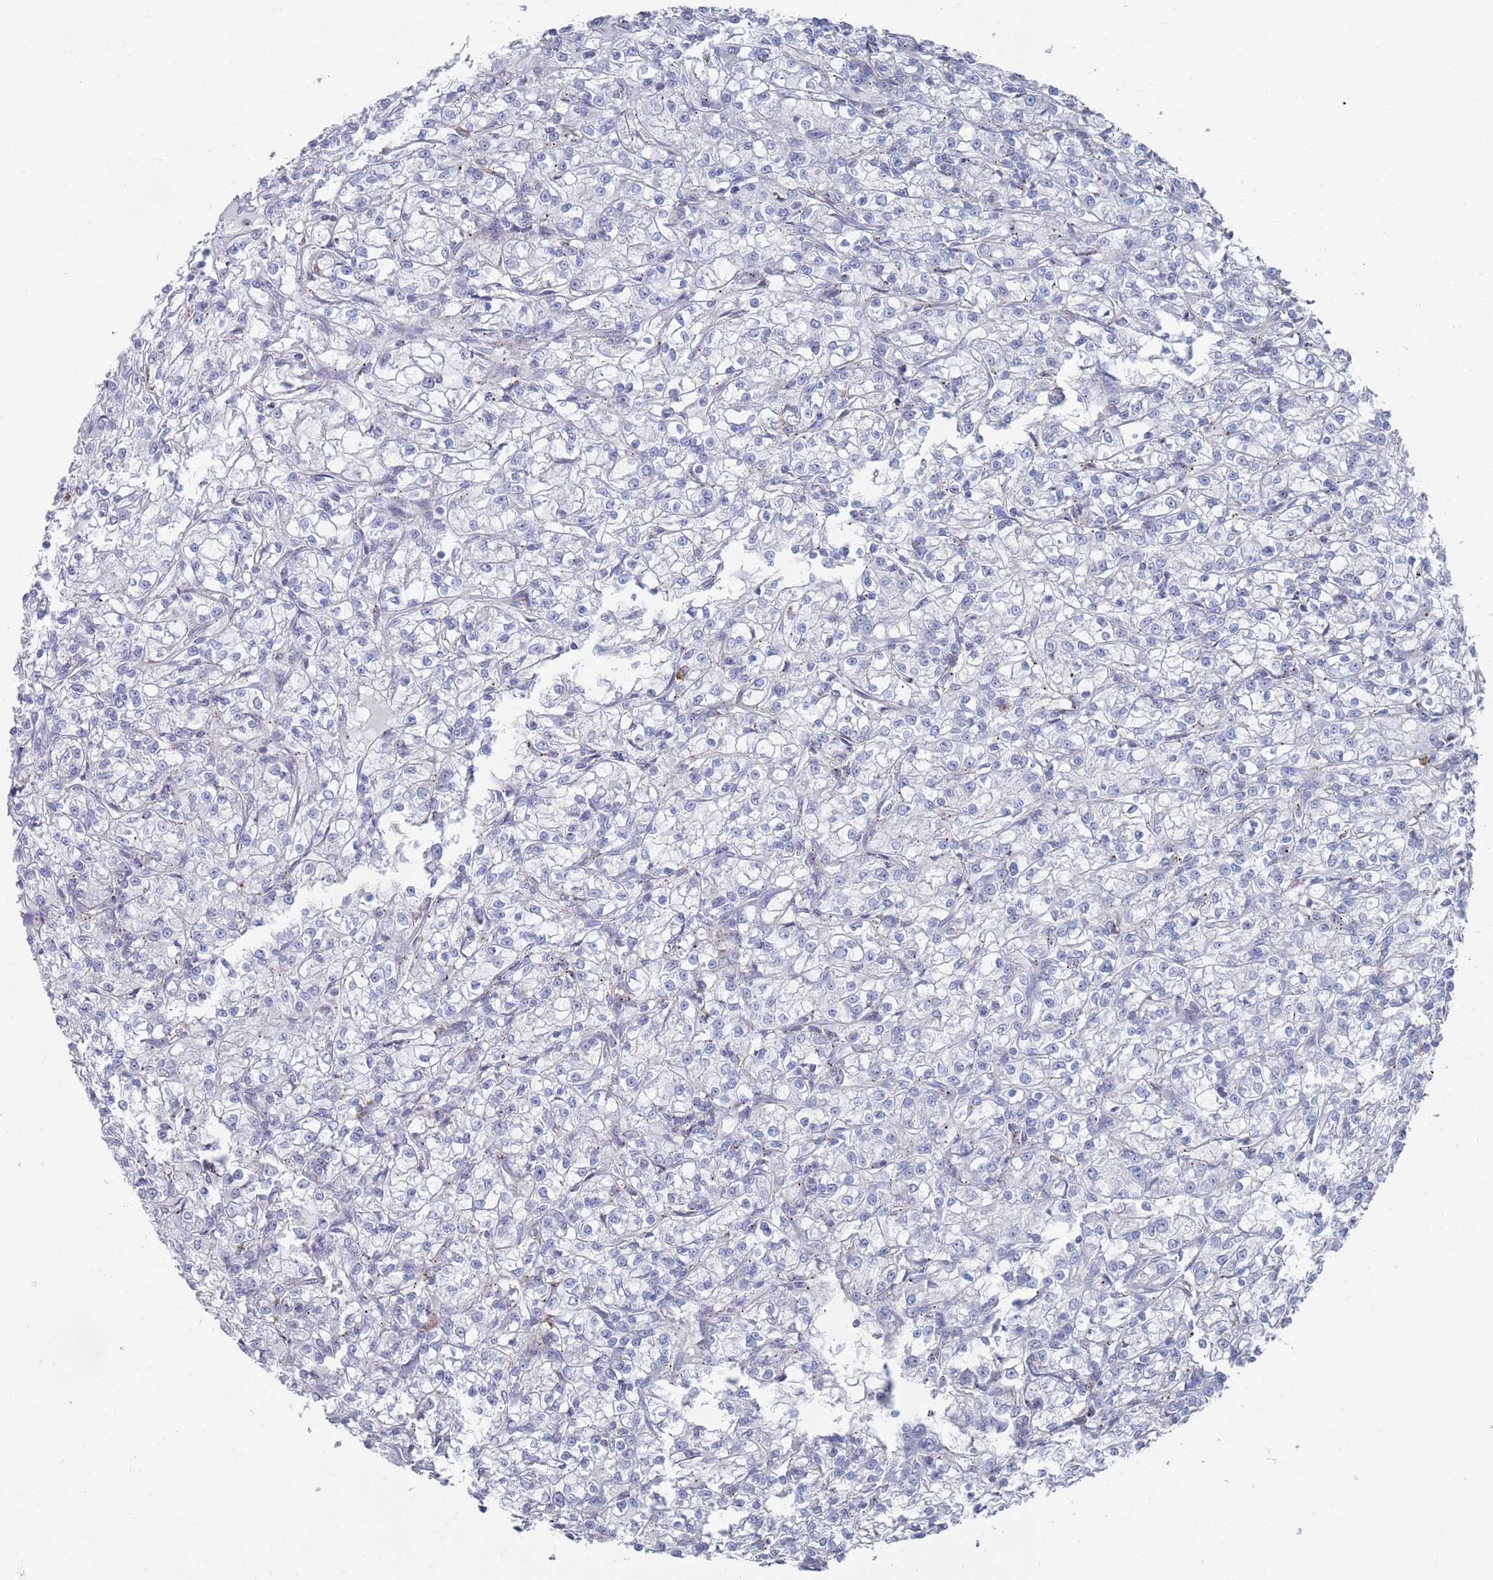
{"staining": {"intensity": "negative", "quantity": "none", "location": "none"}, "tissue": "renal cancer", "cell_type": "Tumor cells", "image_type": "cancer", "snomed": [{"axis": "morphology", "description": "Adenocarcinoma, NOS"}, {"axis": "topography", "description": "Kidney"}], "caption": "There is no significant positivity in tumor cells of renal cancer (adenocarcinoma). (DAB immunohistochemistry (IHC), high magnification).", "gene": "MAT1A", "patient": {"sex": "female", "age": 59}}